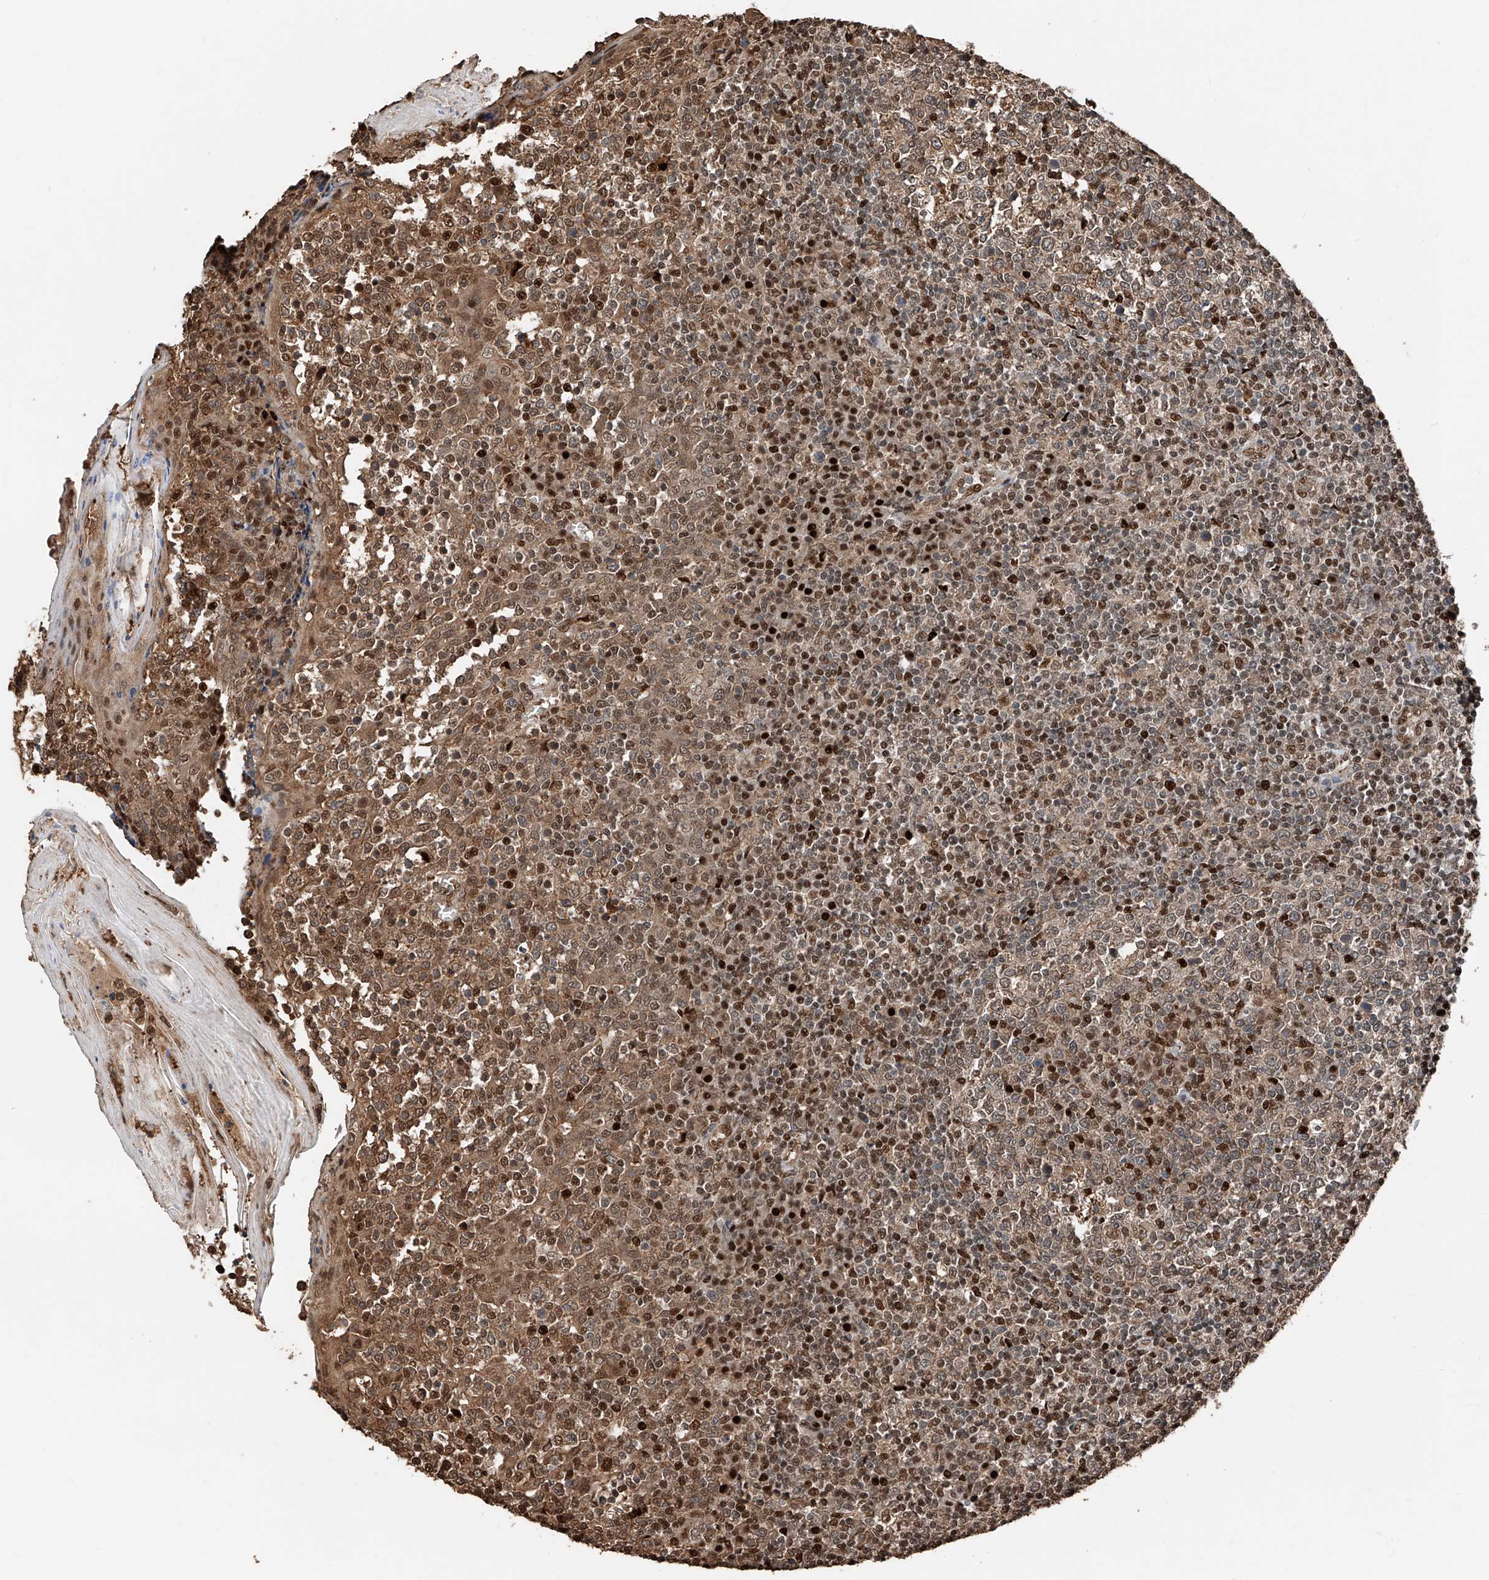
{"staining": {"intensity": "strong", "quantity": "25%-75%", "location": "cytoplasmic/membranous,nuclear"}, "tissue": "tonsil", "cell_type": "Germinal center cells", "image_type": "normal", "snomed": [{"axis": "morphology", "description": "Normal tissue, NOS"}, {"axis": "topography", "description": "Tonsil"}], "caption": "Protein analysis of unremarkable tonsil displays strong cytoplasmic/membranous,nuclear expression in approximately 25%-75% of germinal center cells.", "gene": "RMND1", "patient": {"sex": "female", "age": 19}}